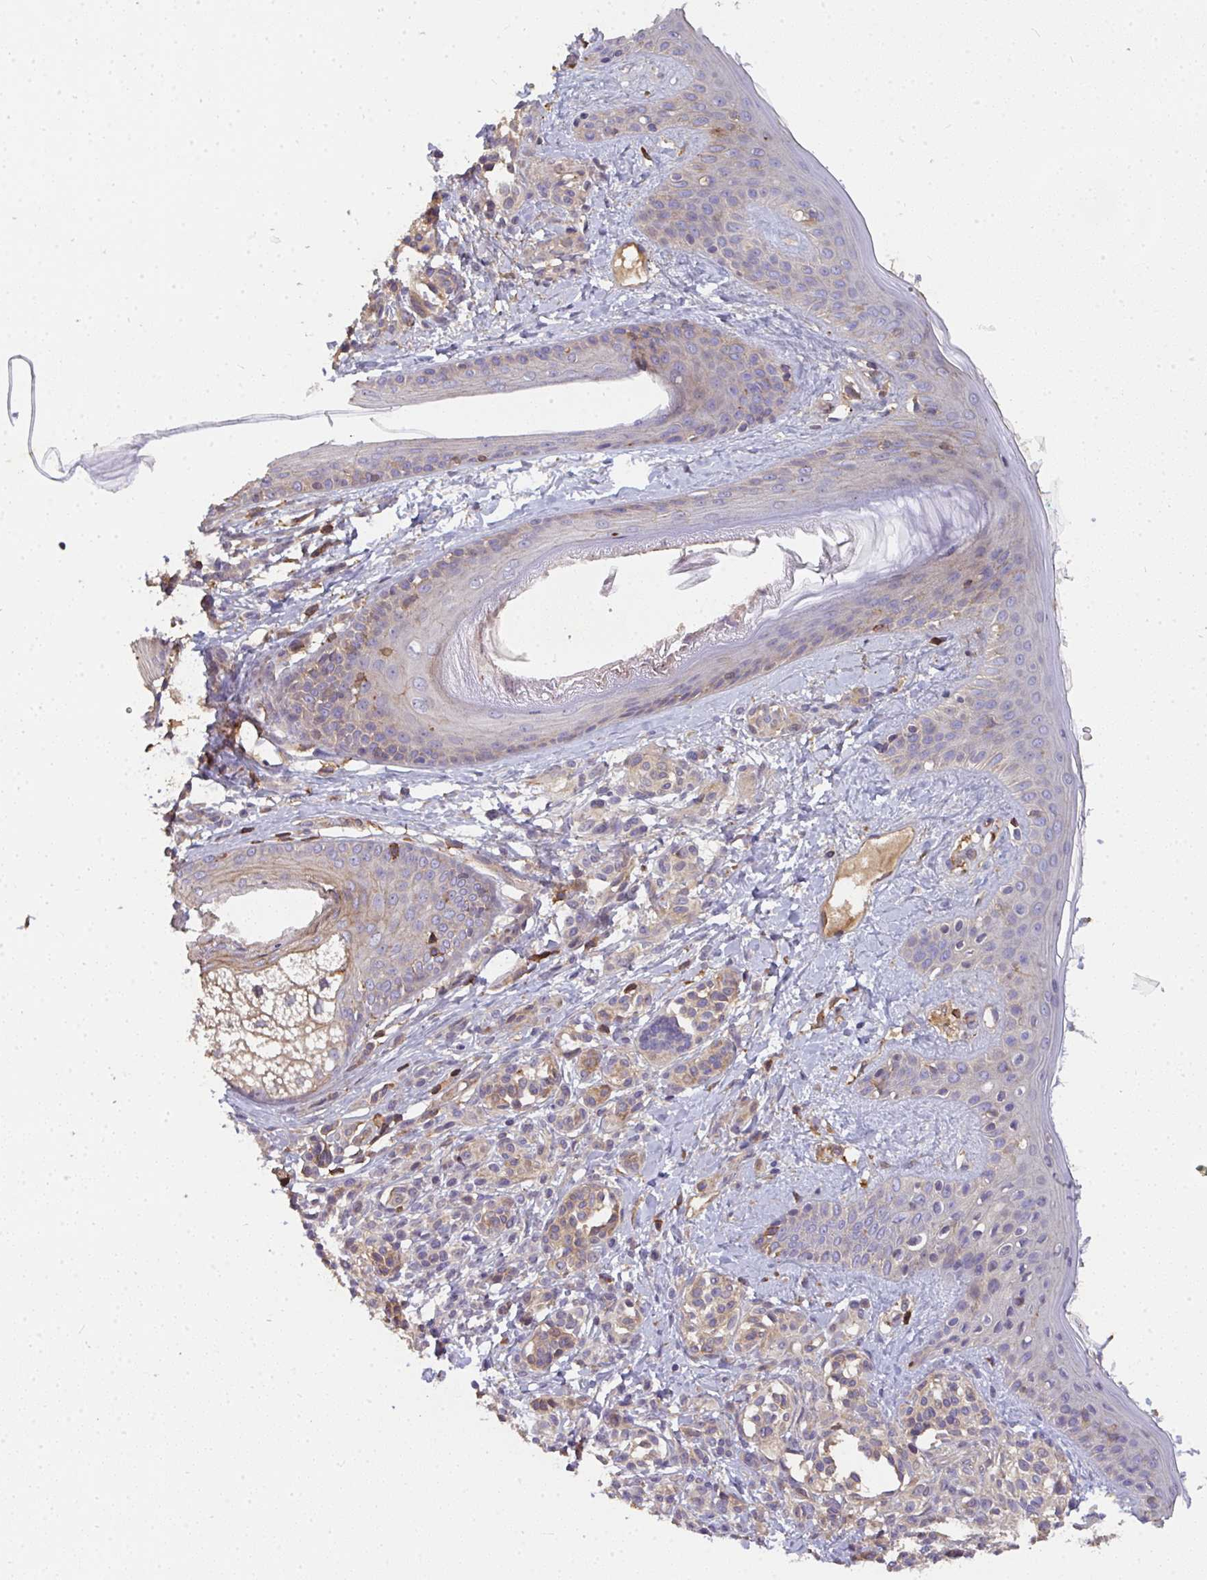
{"staining": {"intensity": "moderate", "quantity": ">75%", "location": "cytoplasmic/membranous"}, "tissue": "skin", "cell_type": "Fibroblasts", "image_type": "normal", "snomed": [{"axis": "morphology", "description": "Normal tissue, NOS"}, {"axis": "topography", "description": "Skin"}], "caption": "The immunohistochemical stain labels moderate cytoplasmic/membranous staining in fibroblasts of normal skin.", "gene": "TNMD", "patient": {"sex": "male", "age": 16}}